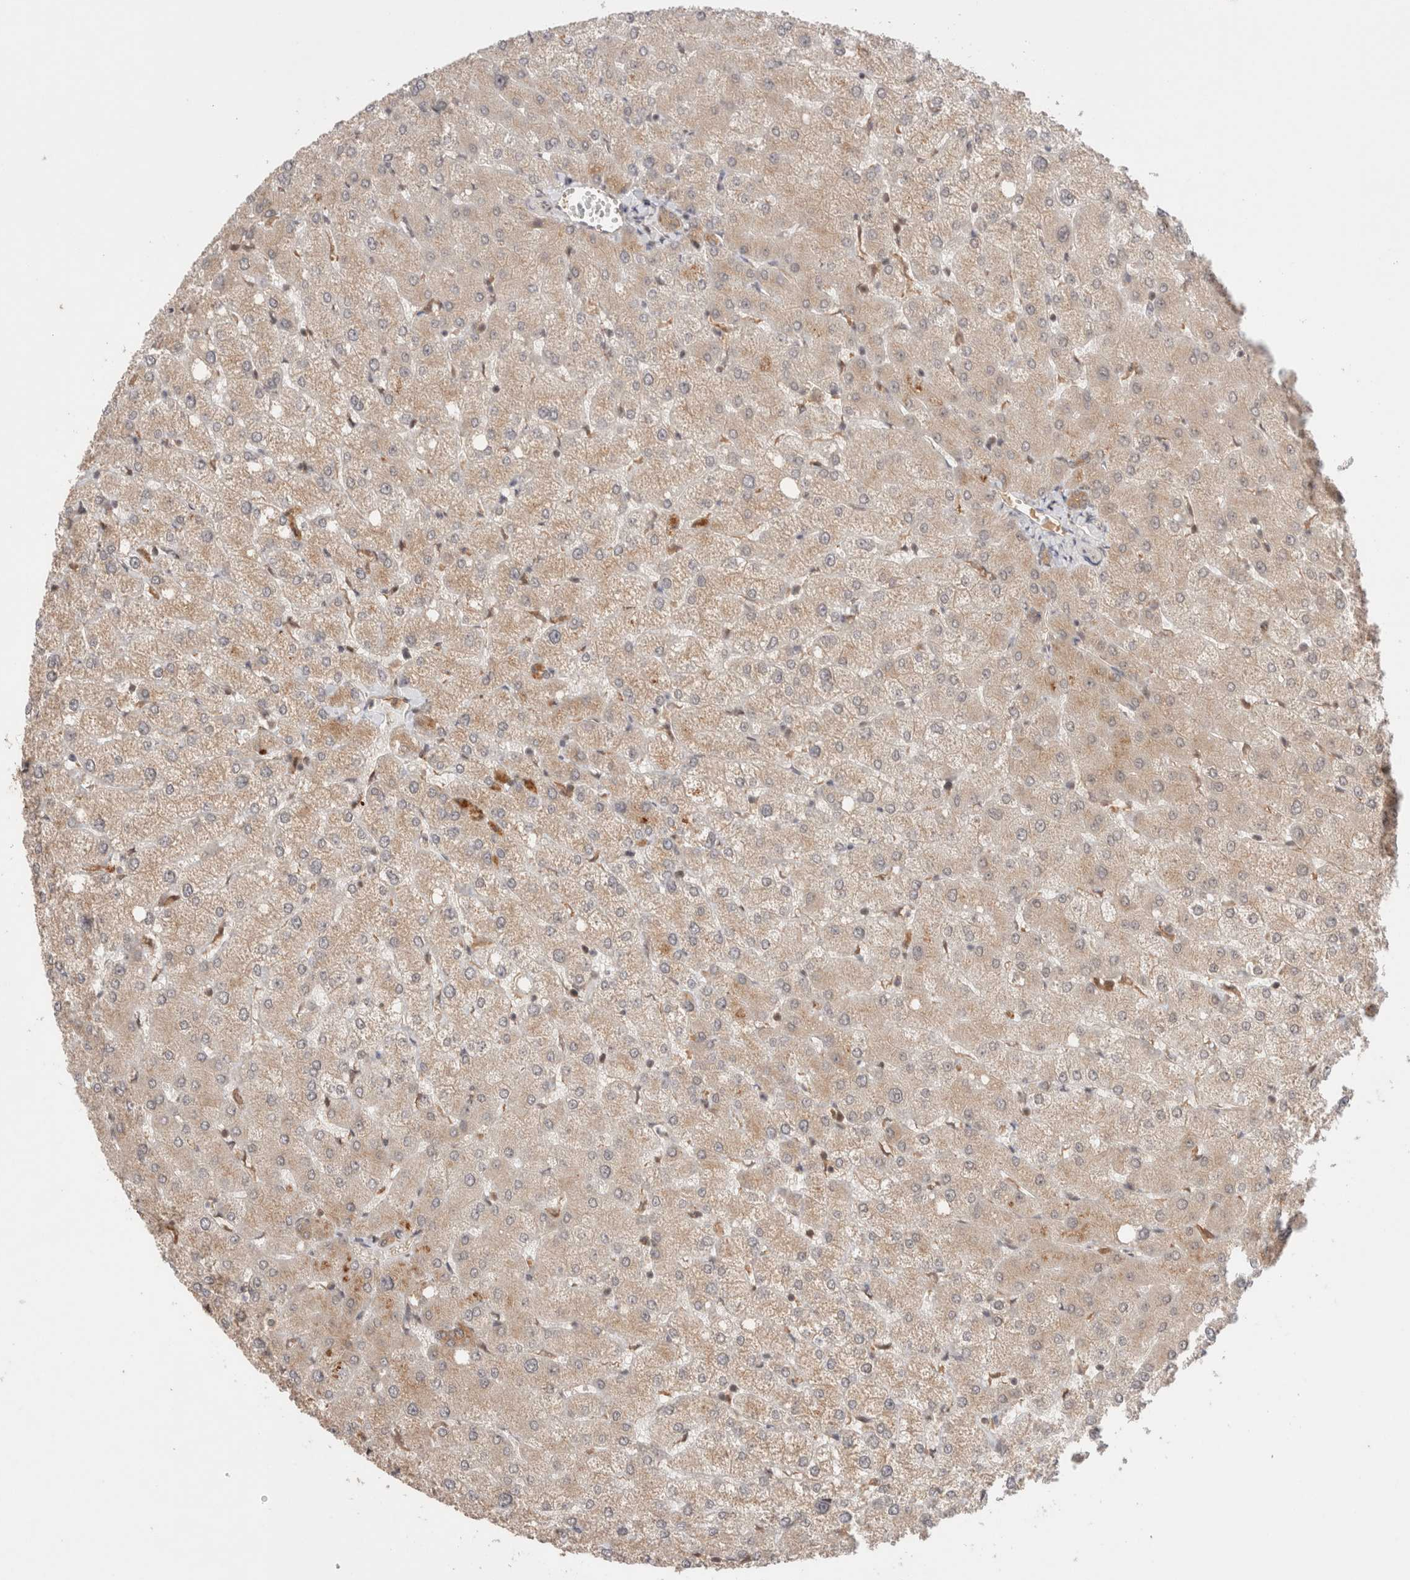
{"staining": {"intensity": "moderate", "quantity": ">75%", "location": "cytoplasmic/membranous"}, "tissue": "liver", "cell_type": "Cholangiocytes", "image_type": "normal", "snomed": [{"axis": "morphology", "description": "Normal tissue, NOS"}, {"axis": "topography", "description": "Liver"}], "caption": "Protein analysis of unremarkable liver demonstrates moderate cytoplasmic/membranous staining in approximately >75% of cholangiocytes.", "gene": "SIKE1", "patient": {"sex": "female", "age": 54}}